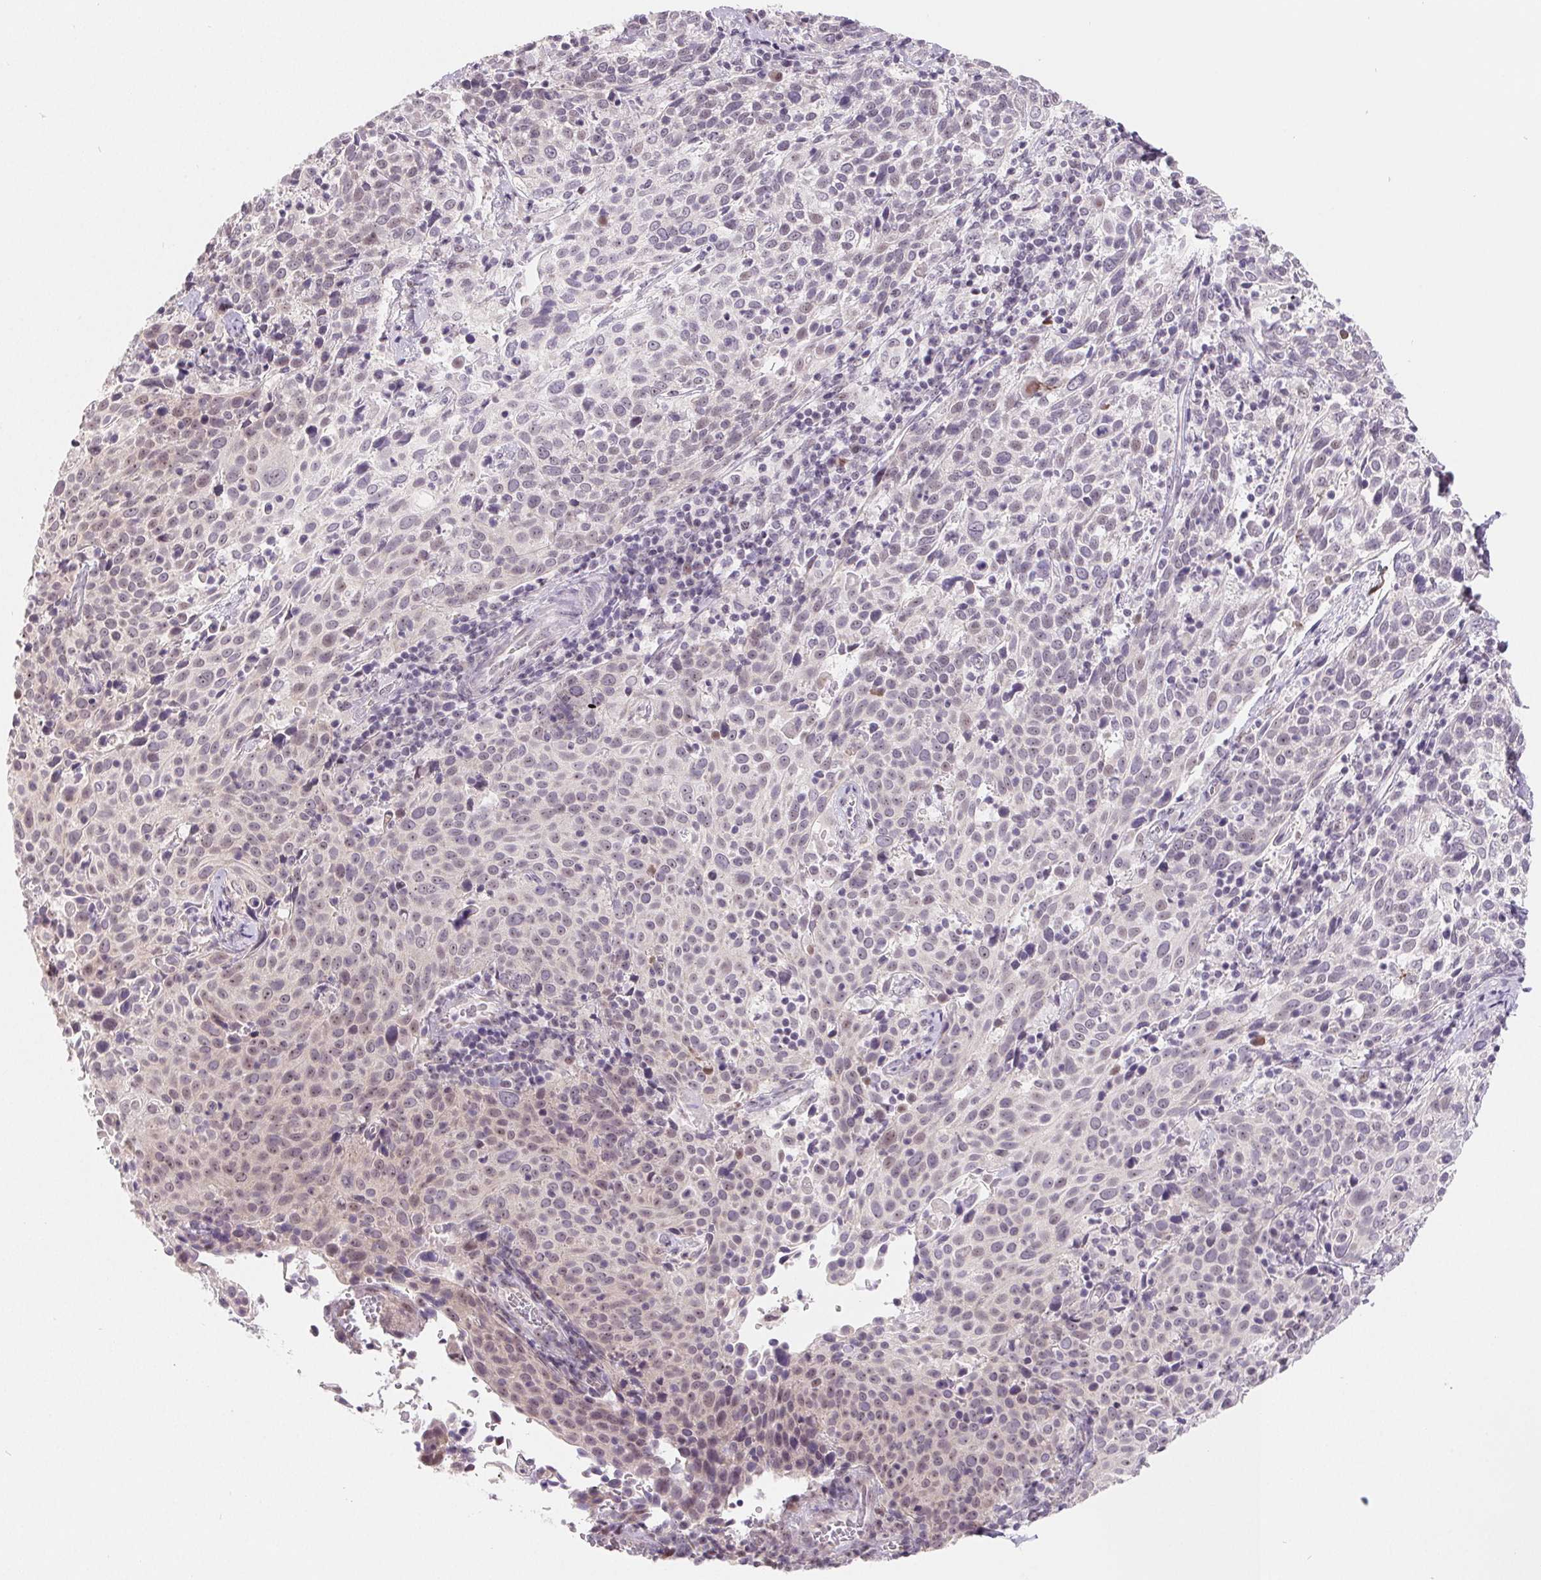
{"staining": {"intensity": "negative", "quantity": "none", "location": "none"}, "tissue": "cervical cancer", "cell_type": "Tumor cells", "image_type": "cancer", "snomed": [{"axis": "morphology", "description": "Squamous cell carcinoma, NOS"}, {"axis": "topography", "description": "Cervix"}], "caption": "Cervical squamous cell carcinoma was stained to show a protein in brown. There is no significant expression in tumor cells.", "gene": "LCA5L", "patient": {"sex": "female", "age": 61}}